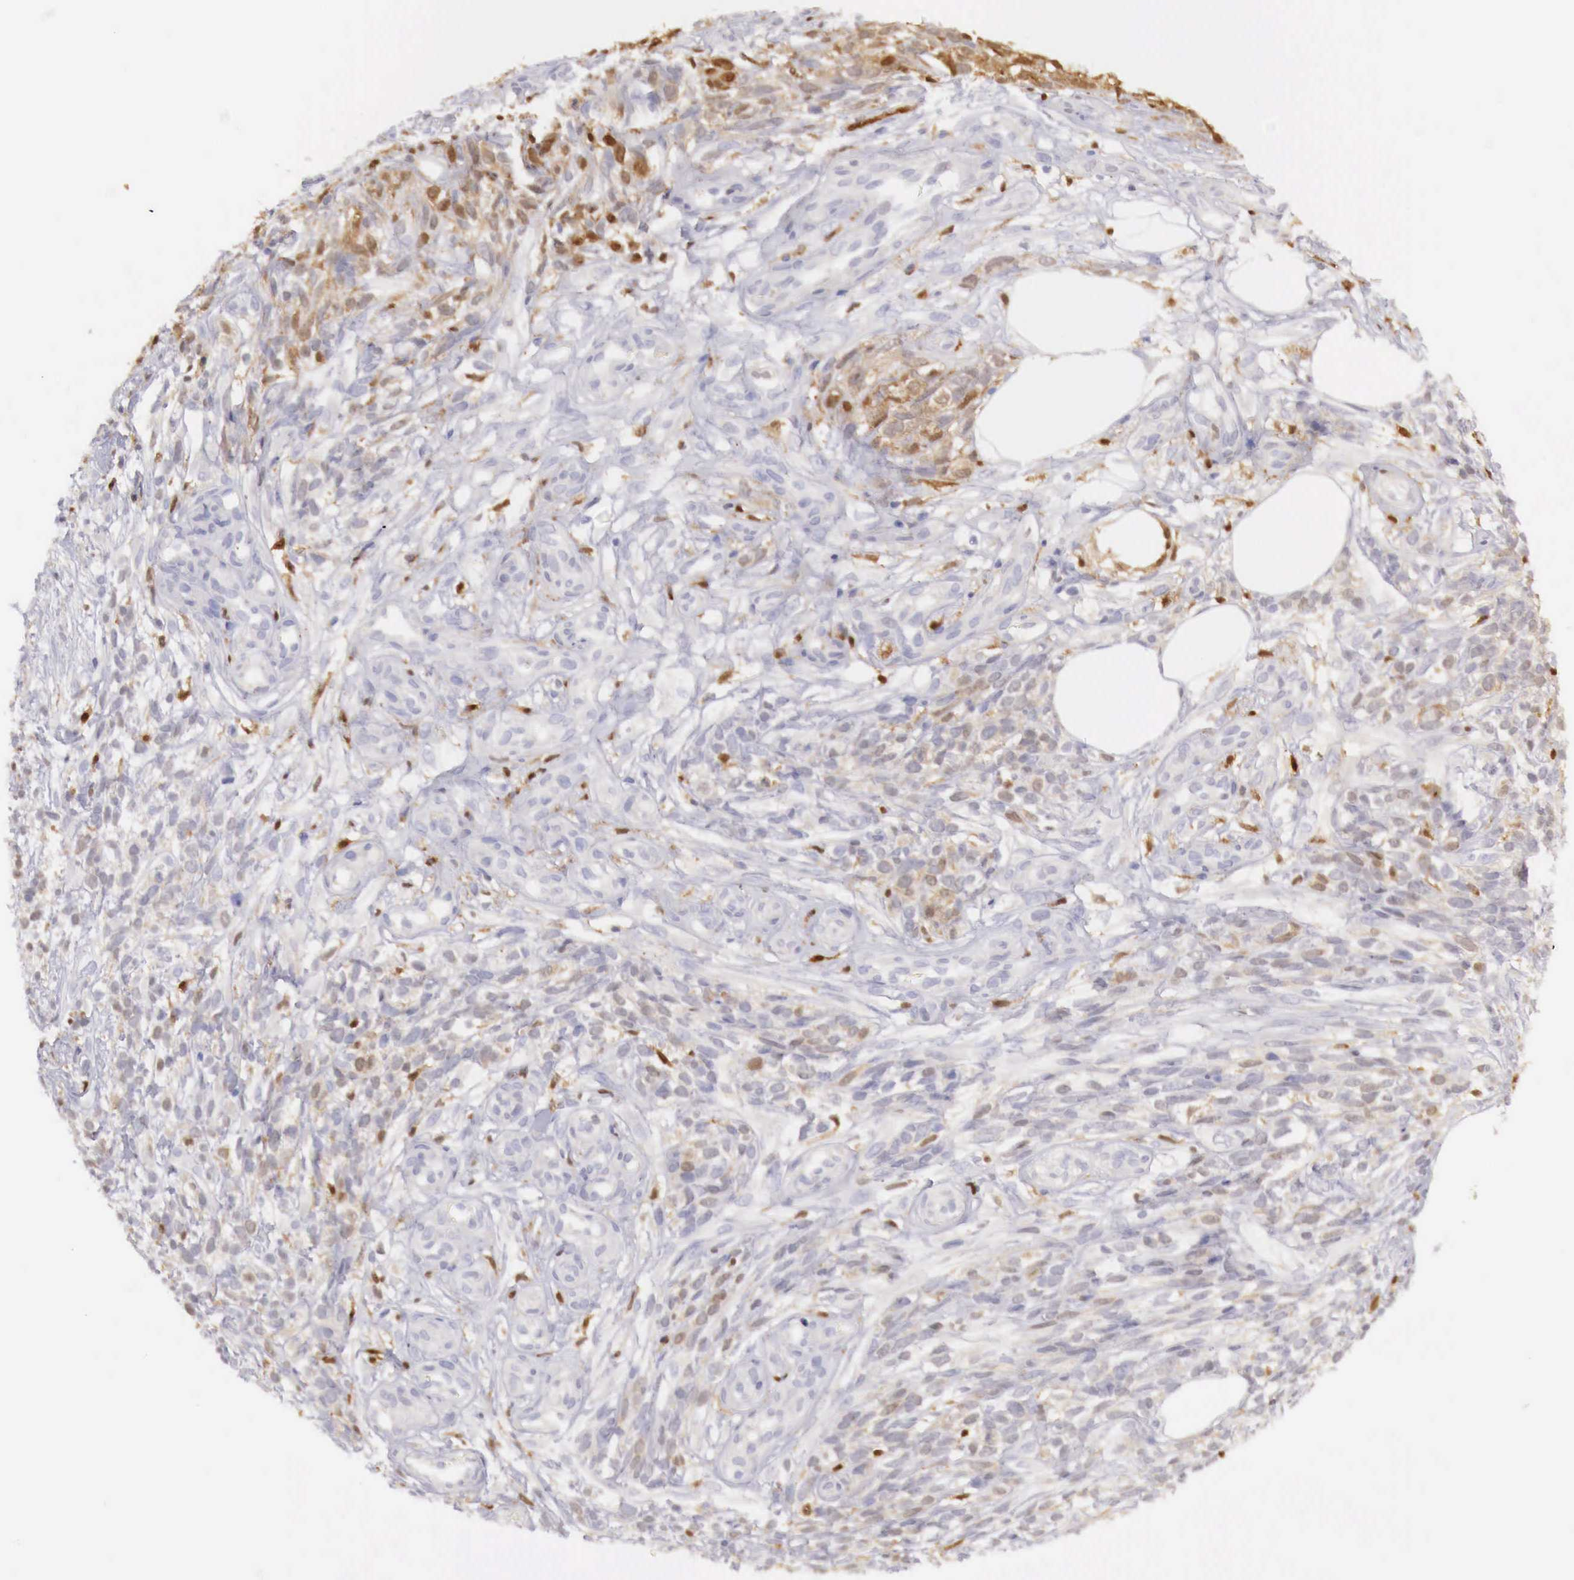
{"staining": {"intensity": "moderate", "quantity": "25%-75%", "location": "cytoplasmic/membranous"}, "tissue": "melanoma", "cell_type": "Tumor cells", "image_type": "cancer", "snomed": [{"axis": "morphology", "description": "Malignant melanoma, NOS"}, {"axis": "topography", "description": "Skin"}], "caption": "Immunohistochemistry histopathology image of neoplastic tissue: melanoma stained using IHC demonstrates medium levels of moderate protein expression localized specifically in the cytoplasmic/membranous of tumor cells, appearing as a cytoplasmic/membranous brown color.", "gene": "RENBP", "patient": {"sex": "female", "age": 85}}